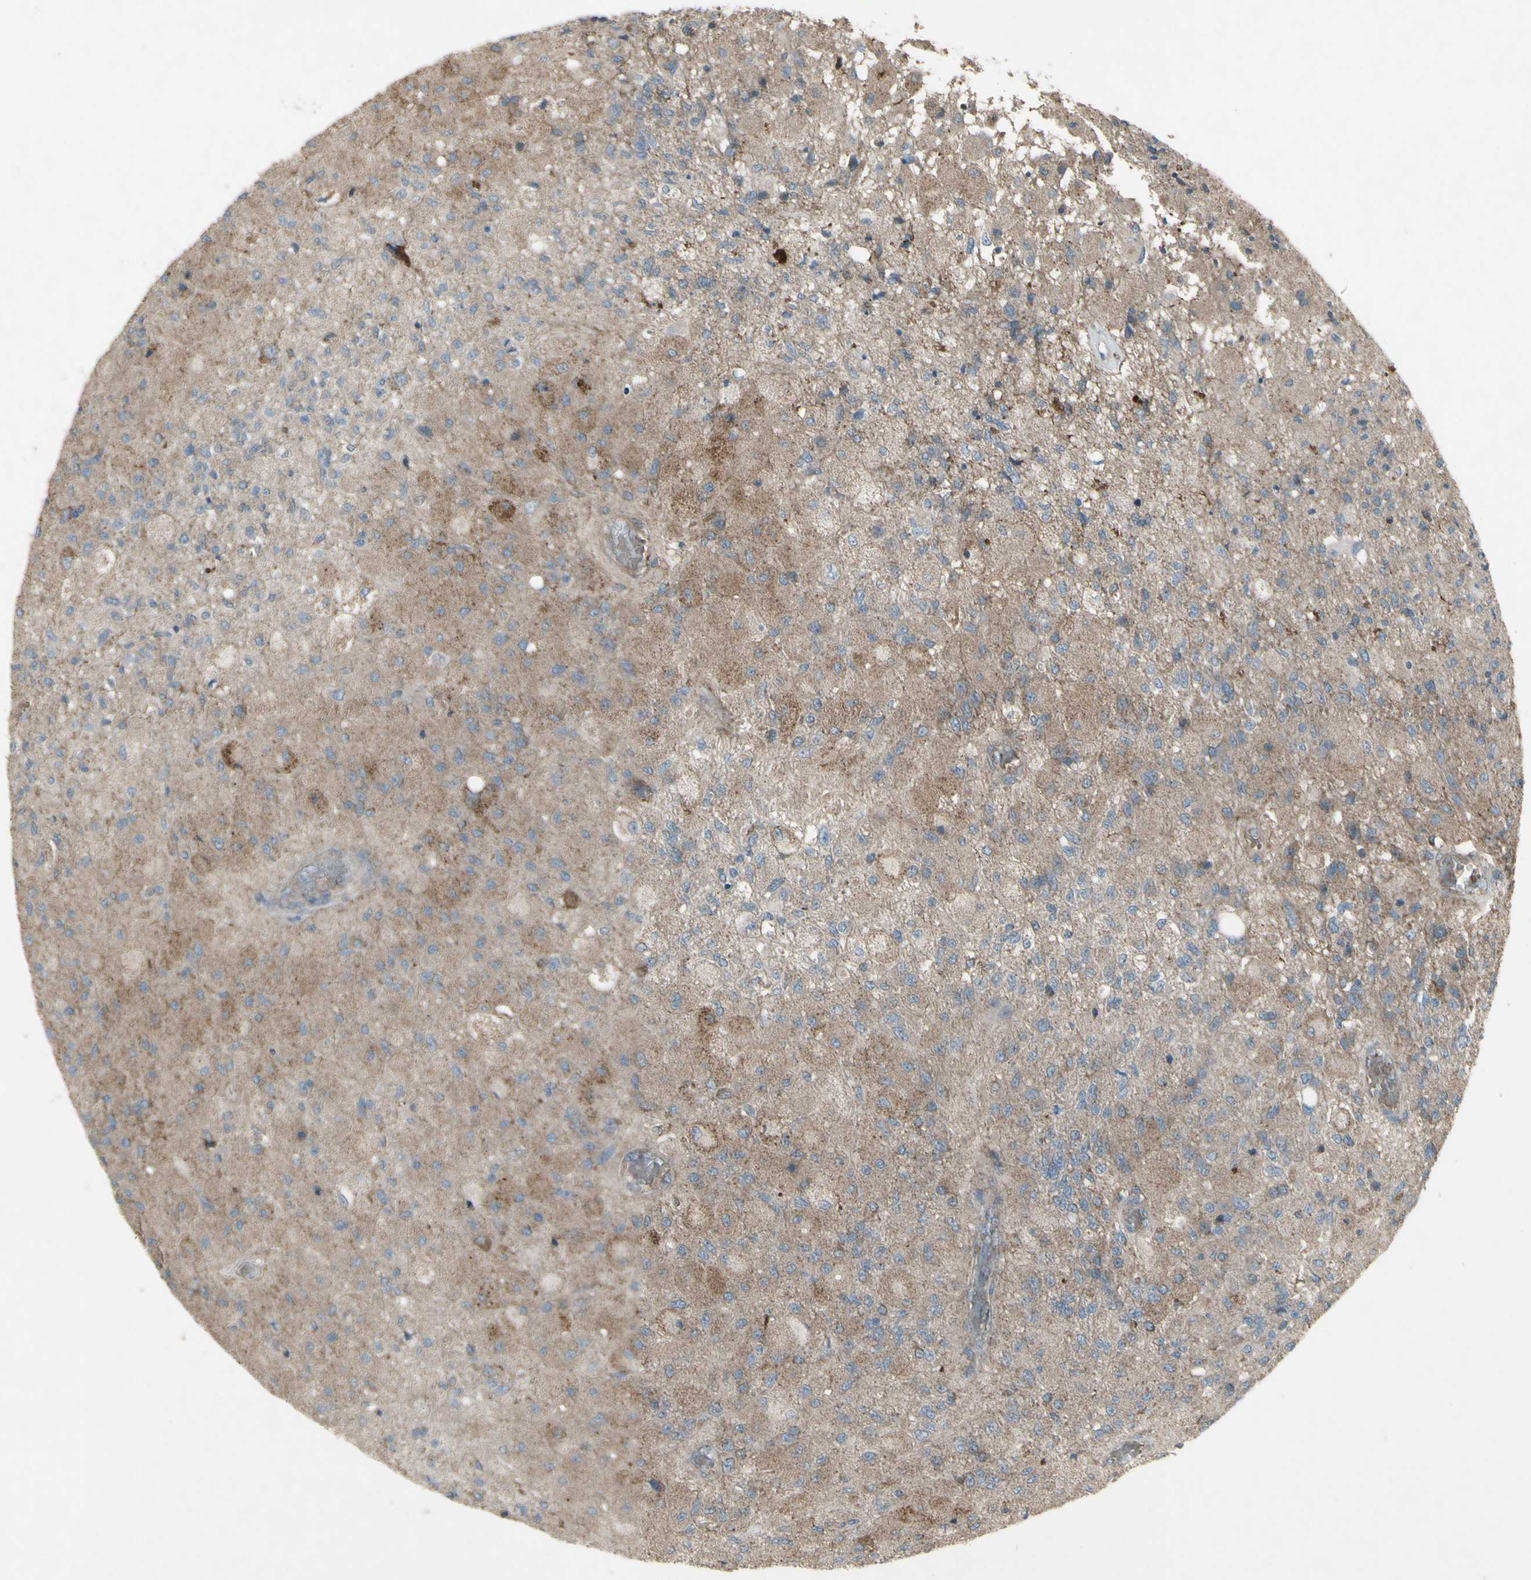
{"staining": {"intensity": "weak", "quantity": ">75%", "location": "cytoplasmic/membranous"}, "tissue": "glioma", "cell_type": "Tumor cells", "image_type": "cancer", "snomed": [{"axis": "morphology", "description": "Normal tissue, NOS"}, {"axis": "morphology", "description": "Glioma, malignant, High grade"}, {"axis": "topography", "description": "Cerebral cortex"}], "caption": "IHC micrograph of malignant high-grade glioma stained for a protein (brown), which demonstrates low levels of weak cytoplasmic/membranous expression in approximately >75% of tumor cells.", "gene": "SHC1", "patient": {"sex": "male", "age": 77}}